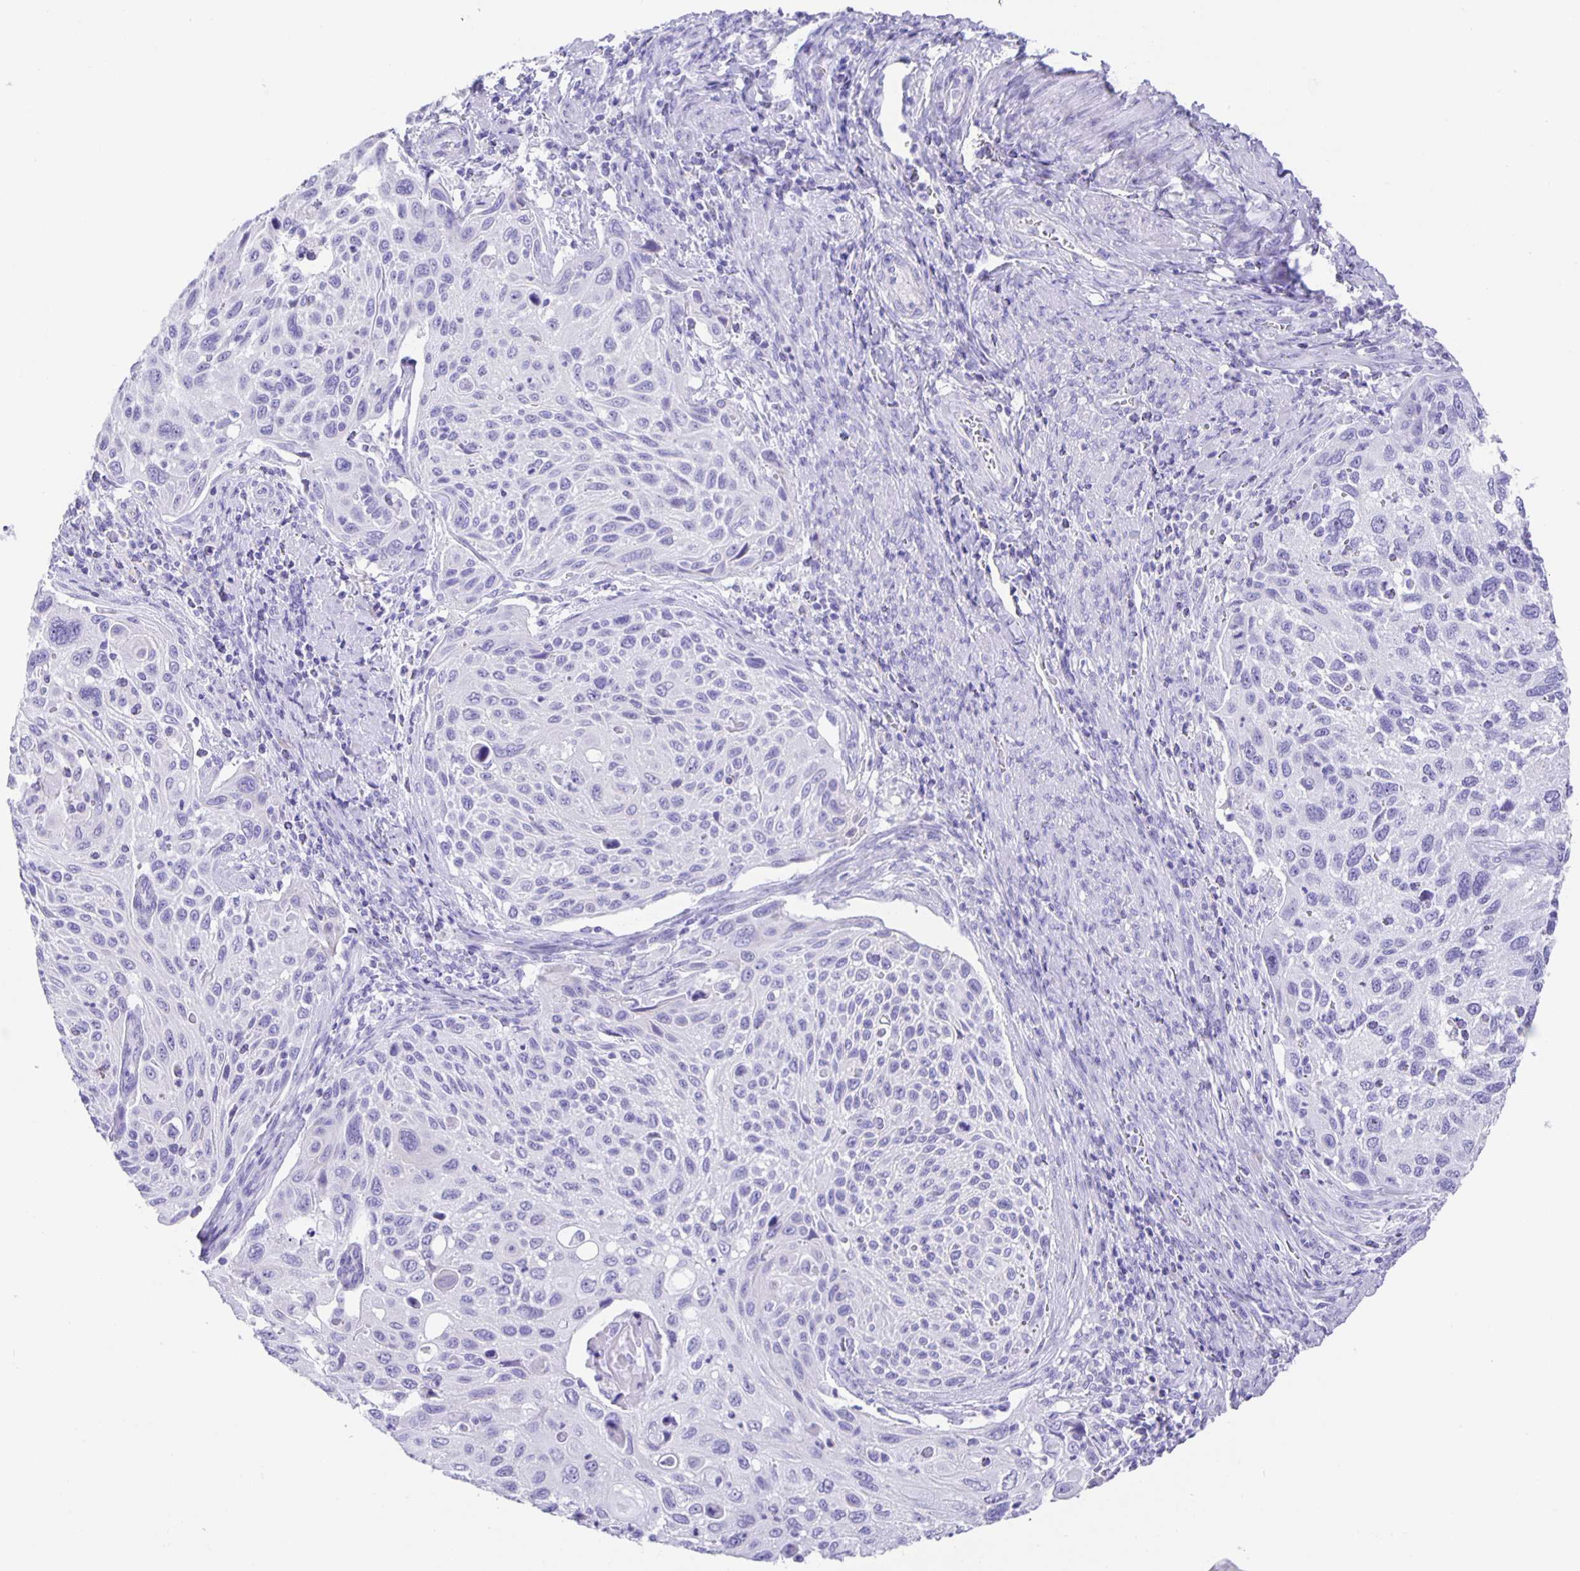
{"staining": {"intensity": "negative", "quantity": "none", "location": "none"}, "tissue": "cervical cancer", "cell_type": "Tumor cells", "image_type": "cancer", "snomed": [{"axis": "morphology", "description": "Squamous cell carcinoma, NOS"}, {"axis": "topography", "description": "Cervix"}], "caption": "Photomicrograph shows no significant protein staining in tumor cells of cervical cancer. (DAB immunohistochemistry, high magnification).", "gene": "GUCA2A", "patient": {"sex": "female", "age": 70}}